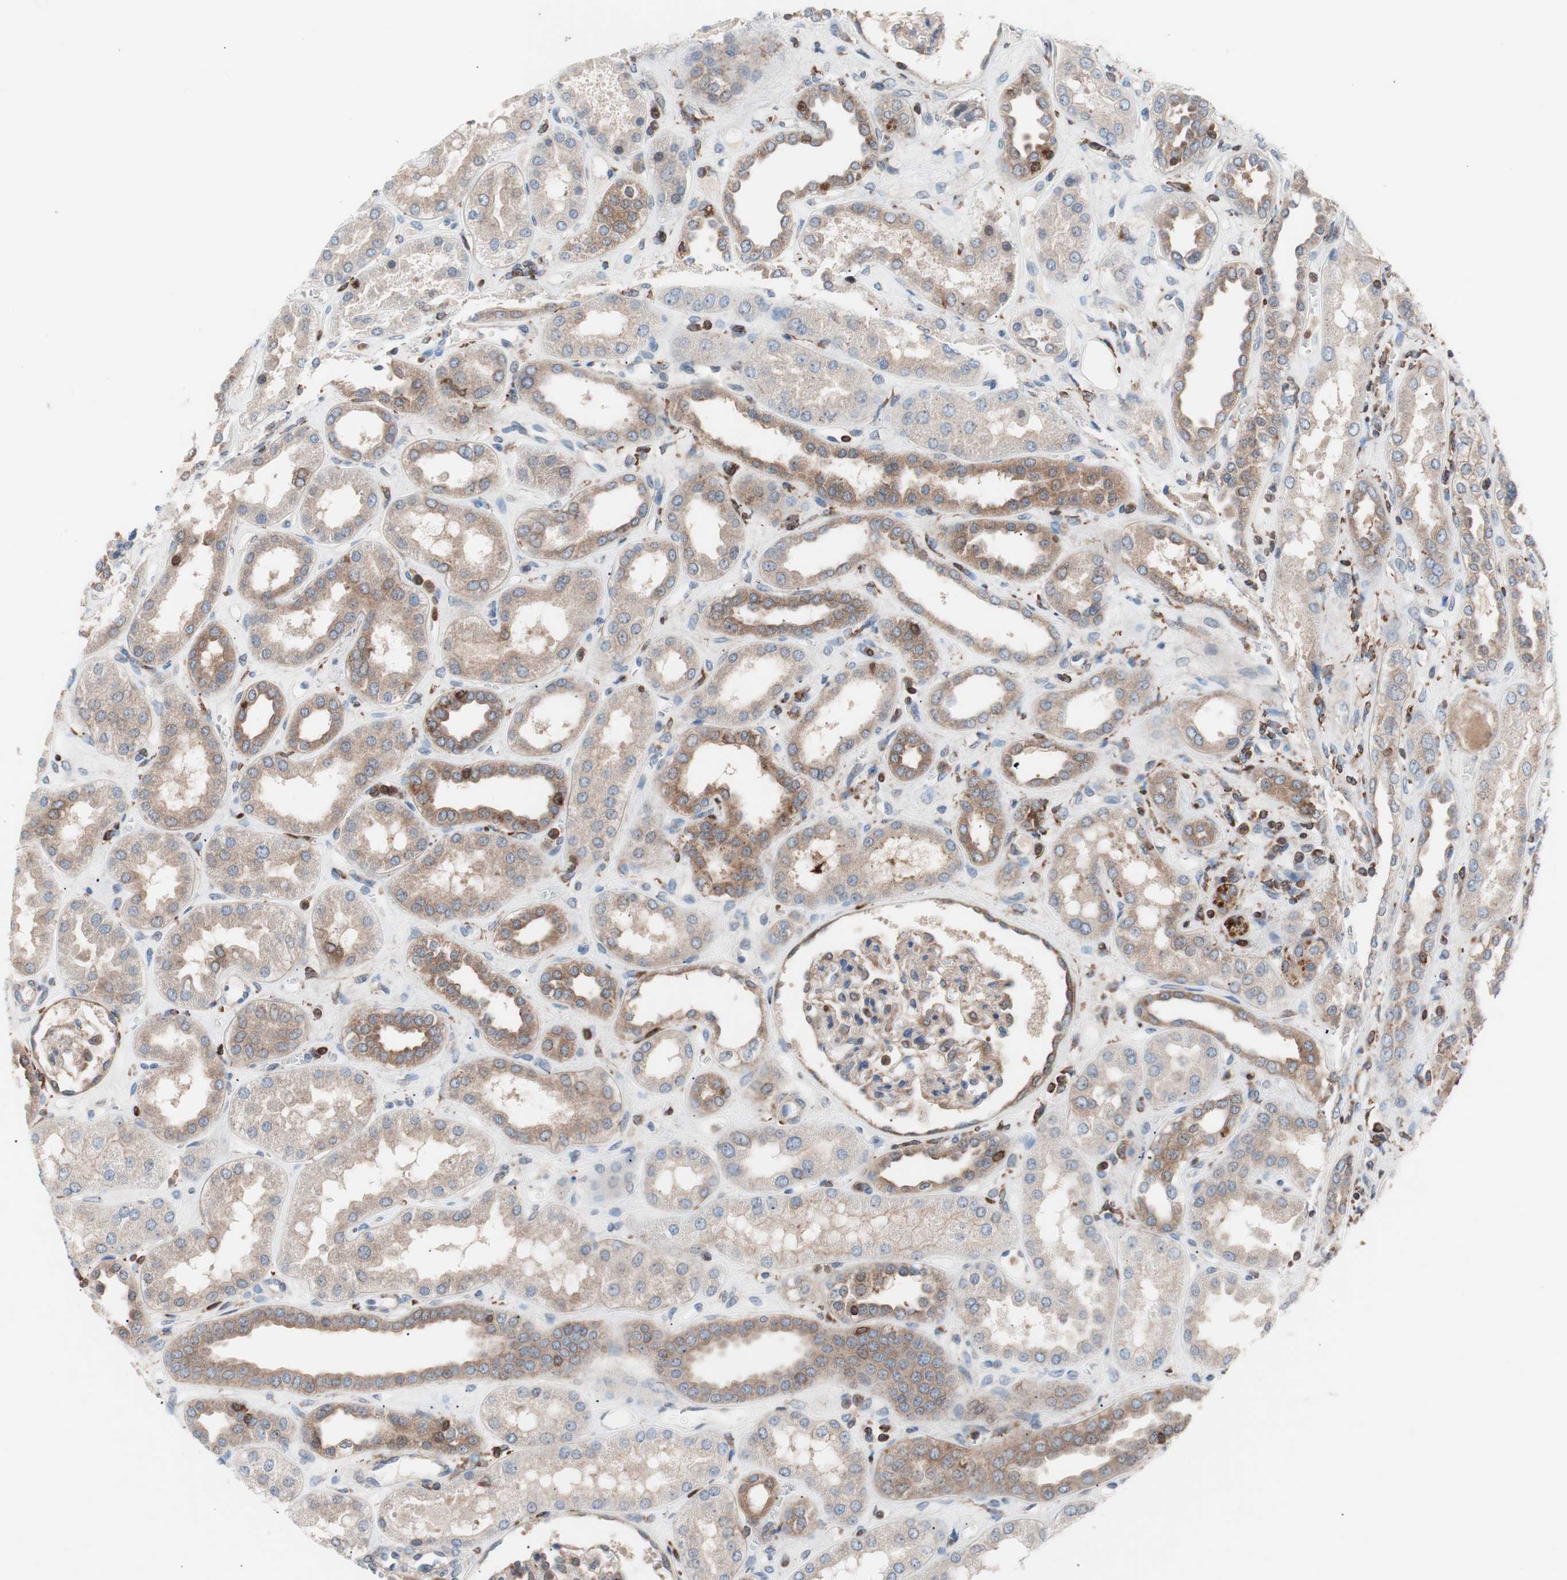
{"staining": {"intensity": "moderate", "quantity": ">75%", "location": "cytoplasmic/membranous"}, "tissue": "kidney", "cell_type": "Cells in glomeruli", "image_type": "normal", "snomed": [{"axis": "morphology", "description": "Normal tissue, NOS"}, {"axis": "topography", "description": "Kidney"}], "caption": "Immunohistochemical staining of normal human kidney reveals moderate cytoplasmic/membranous protein expression in about >75% of cells in glomeruli. (Brightfield microscopy of DAB IHC at high magnification).", "gene": "PIK3R1", "patient": {"sex": "male", "age": 59}}